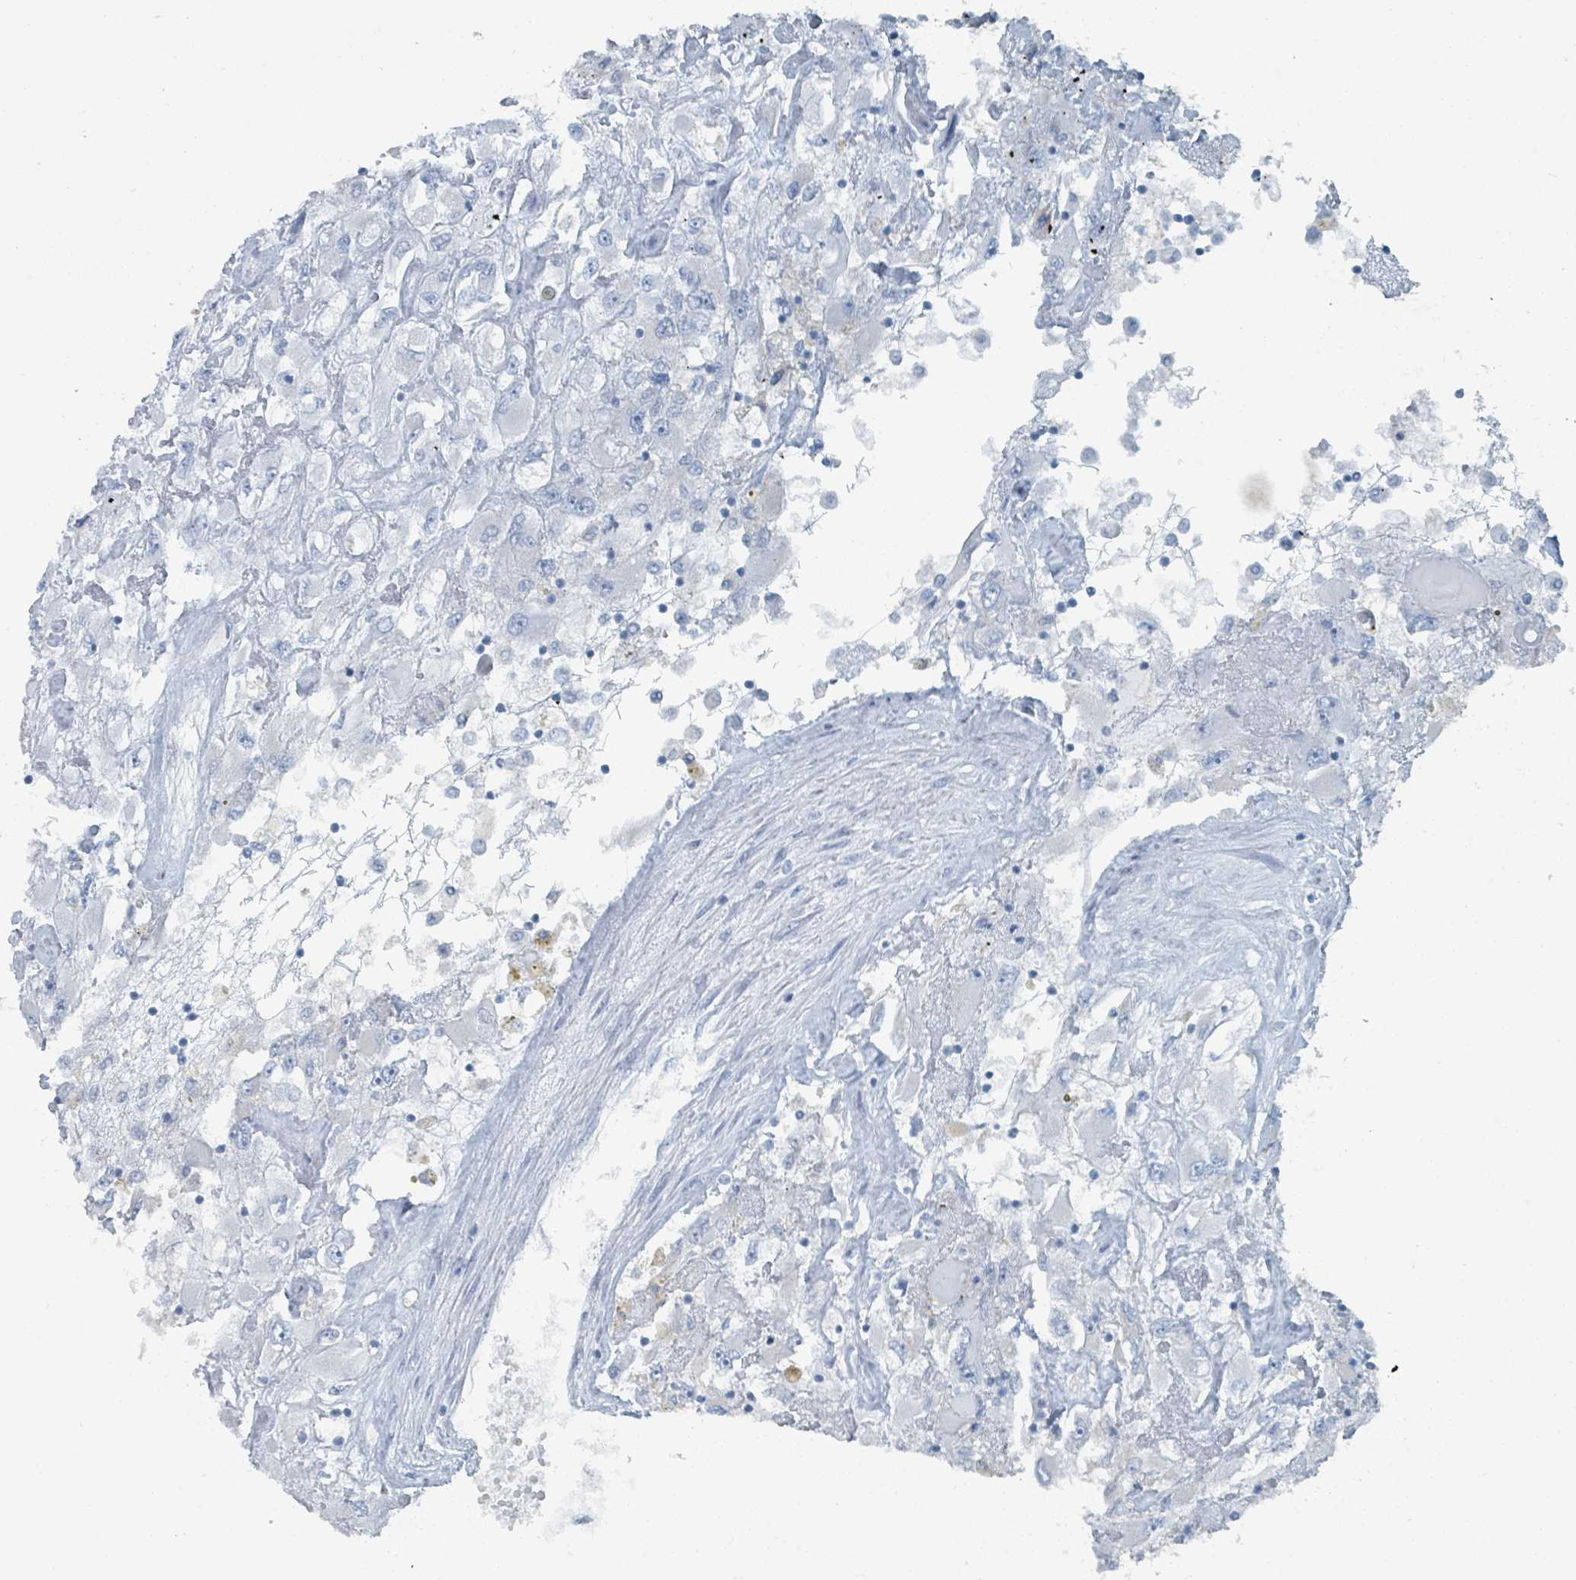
{"staining": {"intensity": "negative", "quantity": "none", "location": "none"}, "tissue": "renal cancer", "cell_type": "Tumor cells", "image_type": "cancer", "snomed": [{"axis": "morphology", "description": "Adenocarcinoma, NOS"}, {"axis": "topography", "description": "Kidney"}], "caption": "Tumor cells show no significant positivity in renal adenocarcinoma. (Brightfield microscopy of DAB immunohistochemistry (IHC) at high magnification).", "gene": "GAMT", "patient": {"sex": "female", "age": 52}}